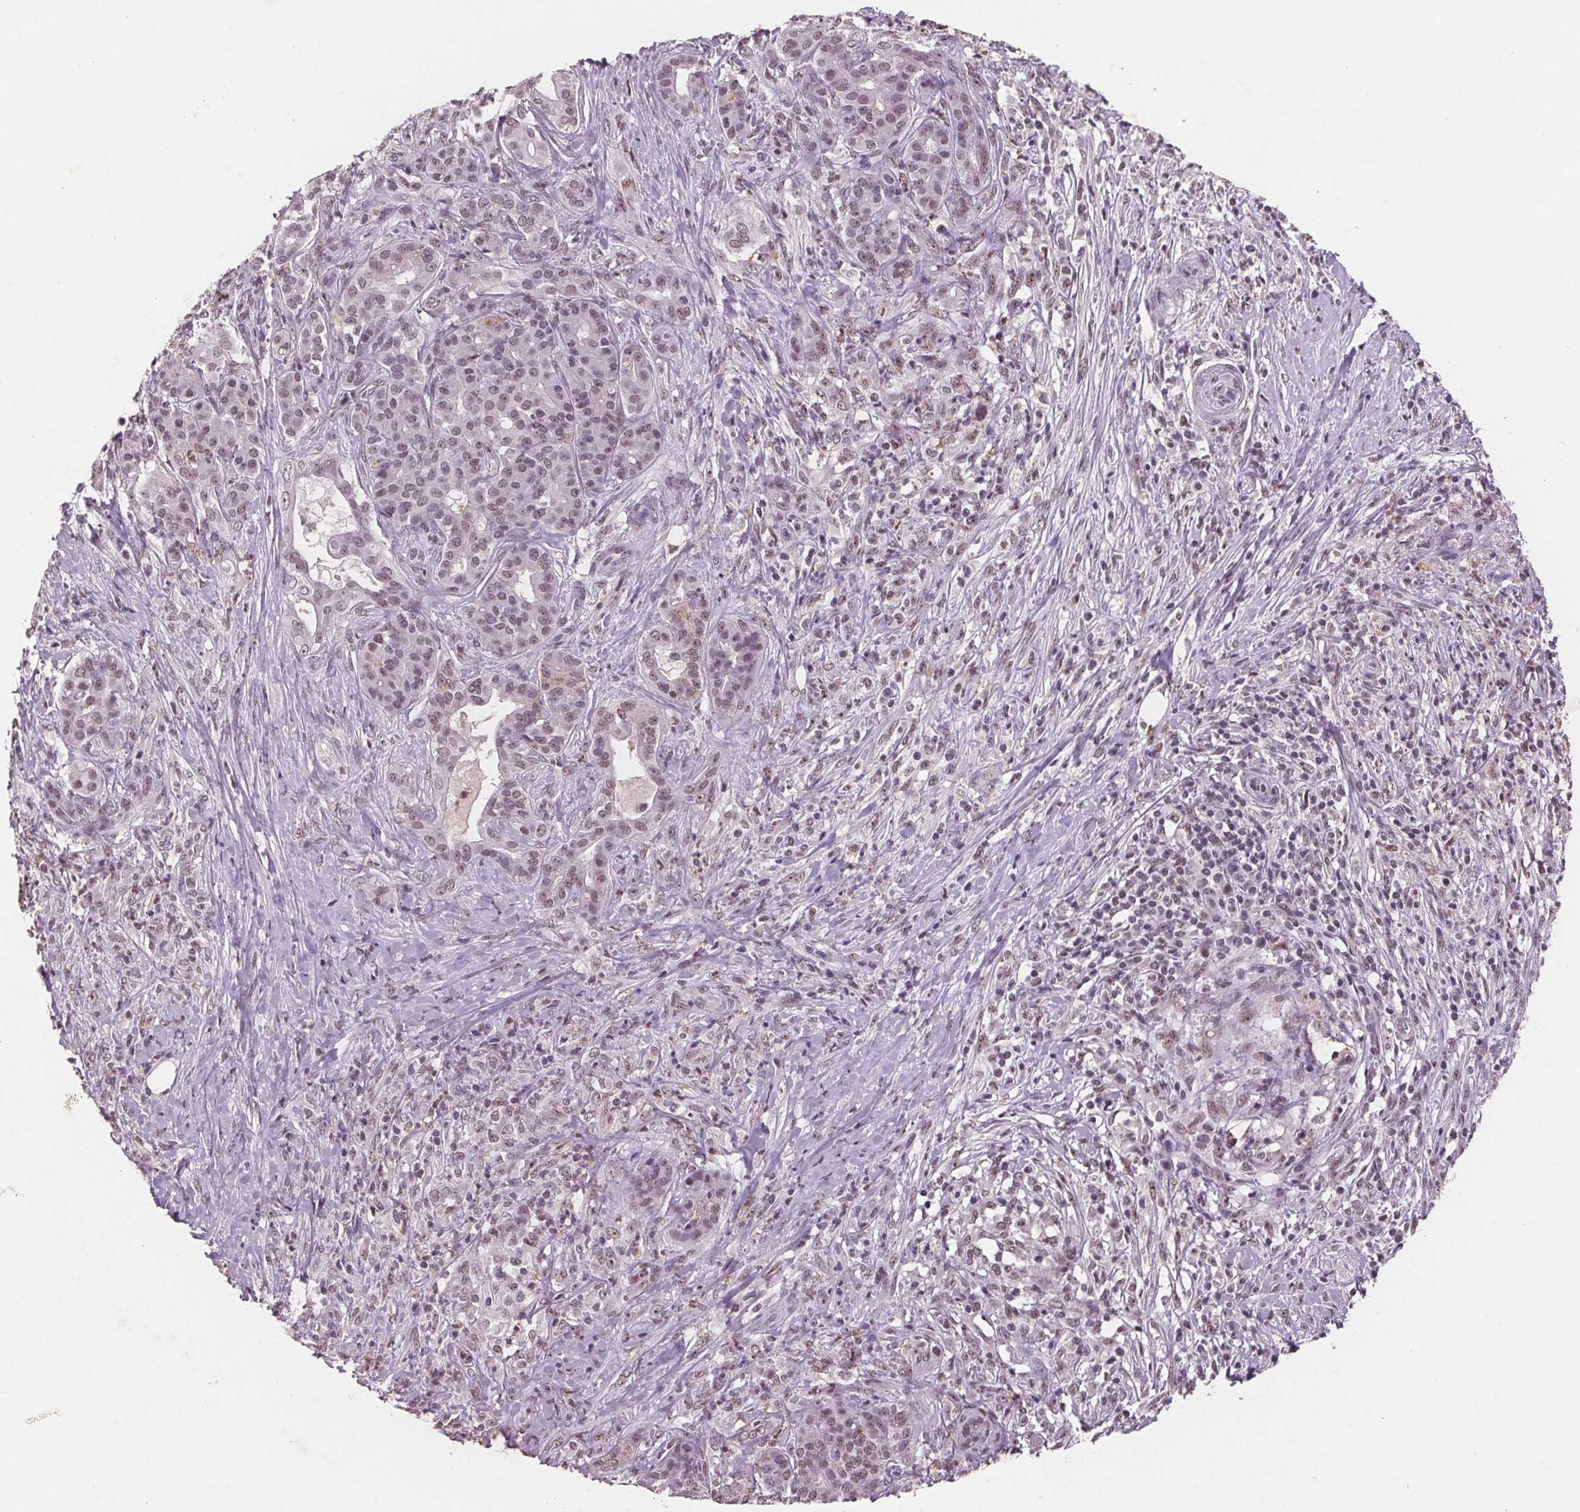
{"staining": {"intensity": "weak", "quantity": ">75%", "location": "nuclear"}, "tissue": "pancreatic cancer", "cell_type": "Tumor cells", "image_type": "cancer", "snomed": [{"axis": "morphology", "description": "Normal tissue, NOS"}, {"axis": "morphology", "description": "Inflammation, NOS"}, {"axis": "morphology", "description": "Adenocarcinoma, NOS"}, {"axis": "topography", "description": "Pancreas"}], "caption": "A brown stain labels weak nuclear expression of a protein in pancreatic cancer (adenocarcinoma) tumor cells. Nuclei are stained in blue.", "gene": "RPS6KA2", "patient": {"sex": "male", "age": 57}}